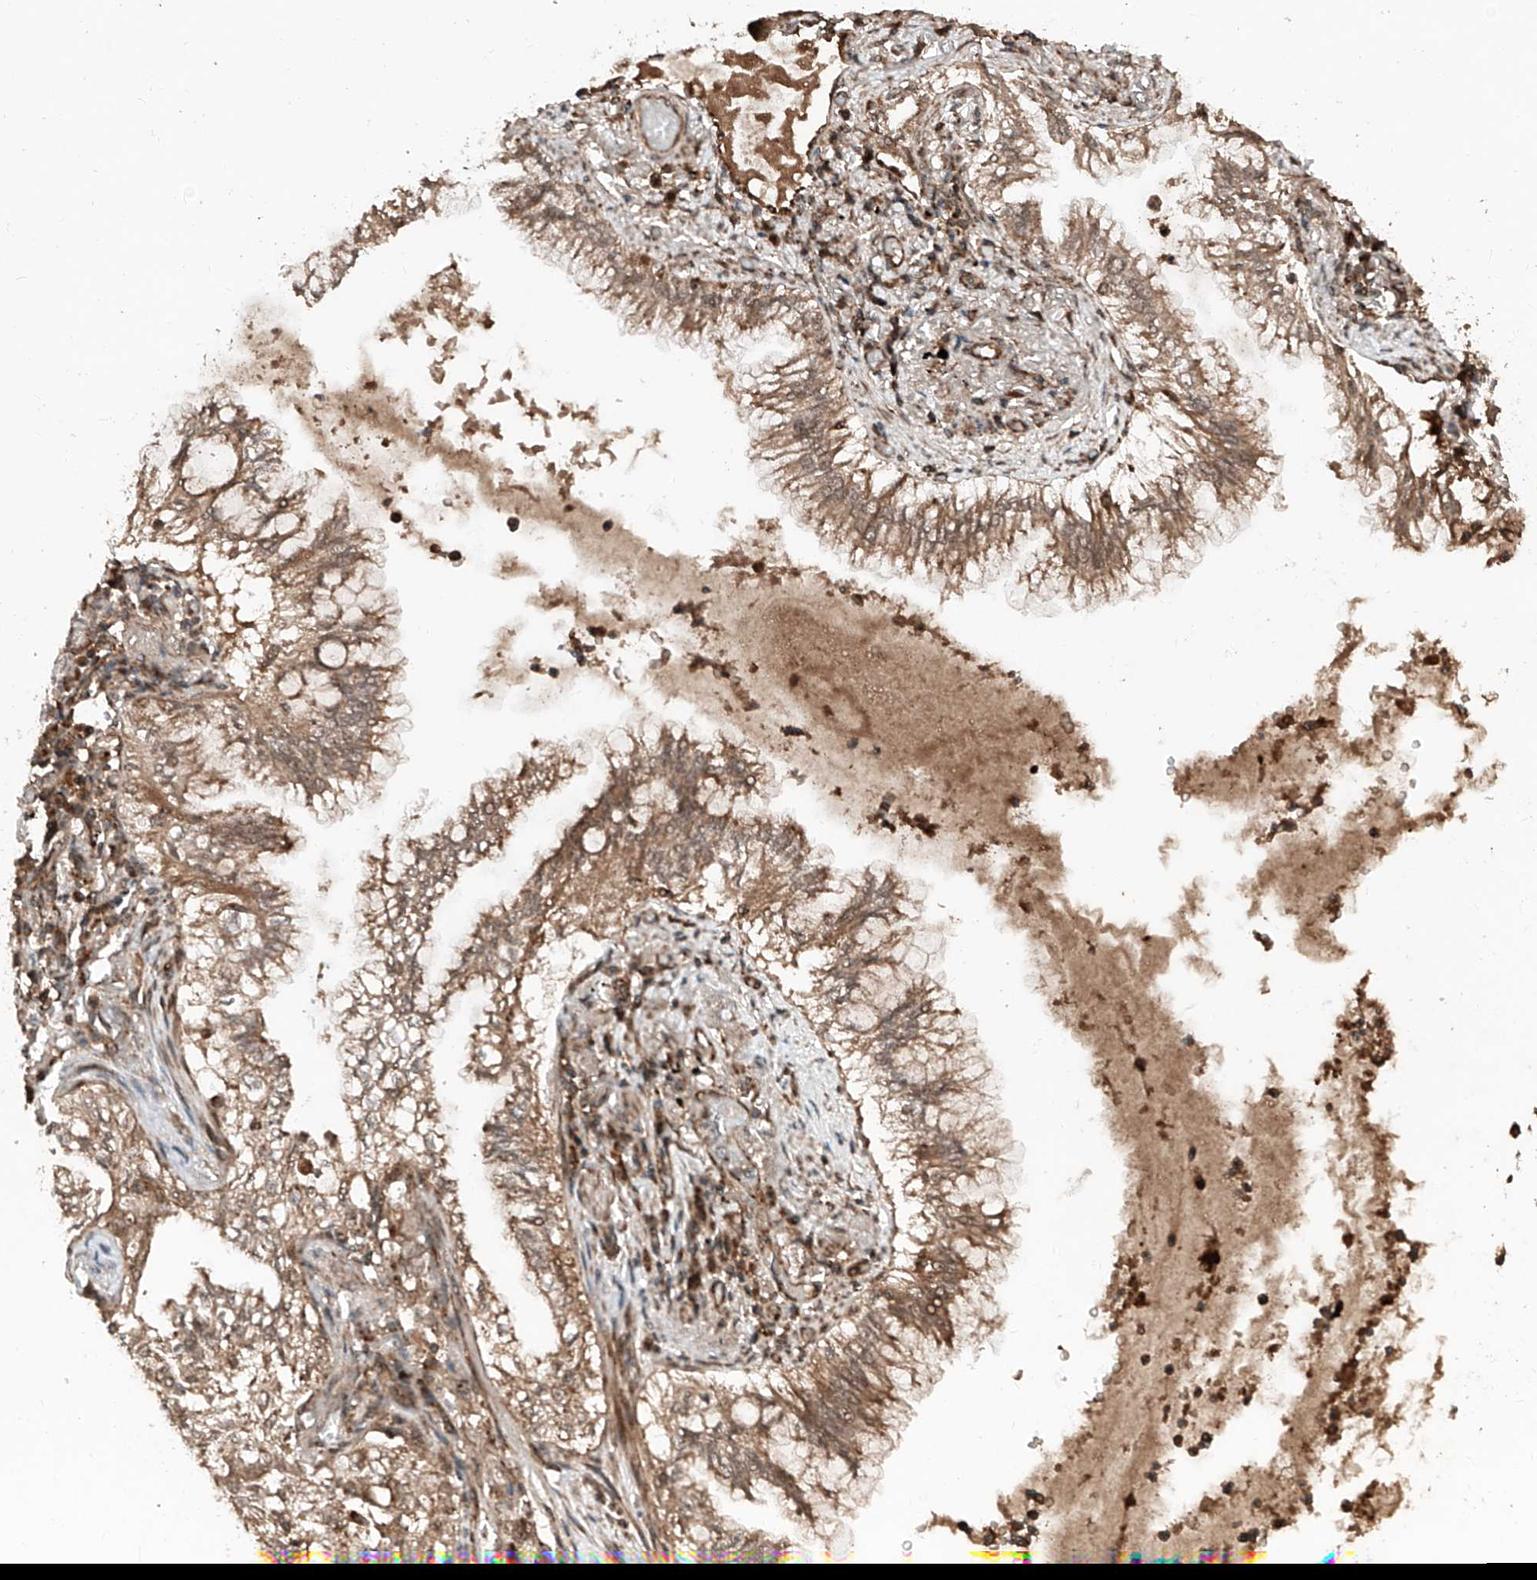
{"staining": {"intensity": "moderate", "quantity": ">75%", "location": "cytoplasmic/membranous"}, "tissue": "lung cancer", "cell_type": "Tumor cells", "image_type": "cancer", "snomed": [{"axis": "morphology", "description": "Adenocarcinoma, NOS"}, {"axis": "topography", "description": "Lung"}], "caption": "Tumor cells show medium levels of moderate cytoplasmic/membranous staining in approximately >75% of cells in human lung cancer.", "gene": "ZSCAN29", "patient": {"sex": "female", "age": 70}}